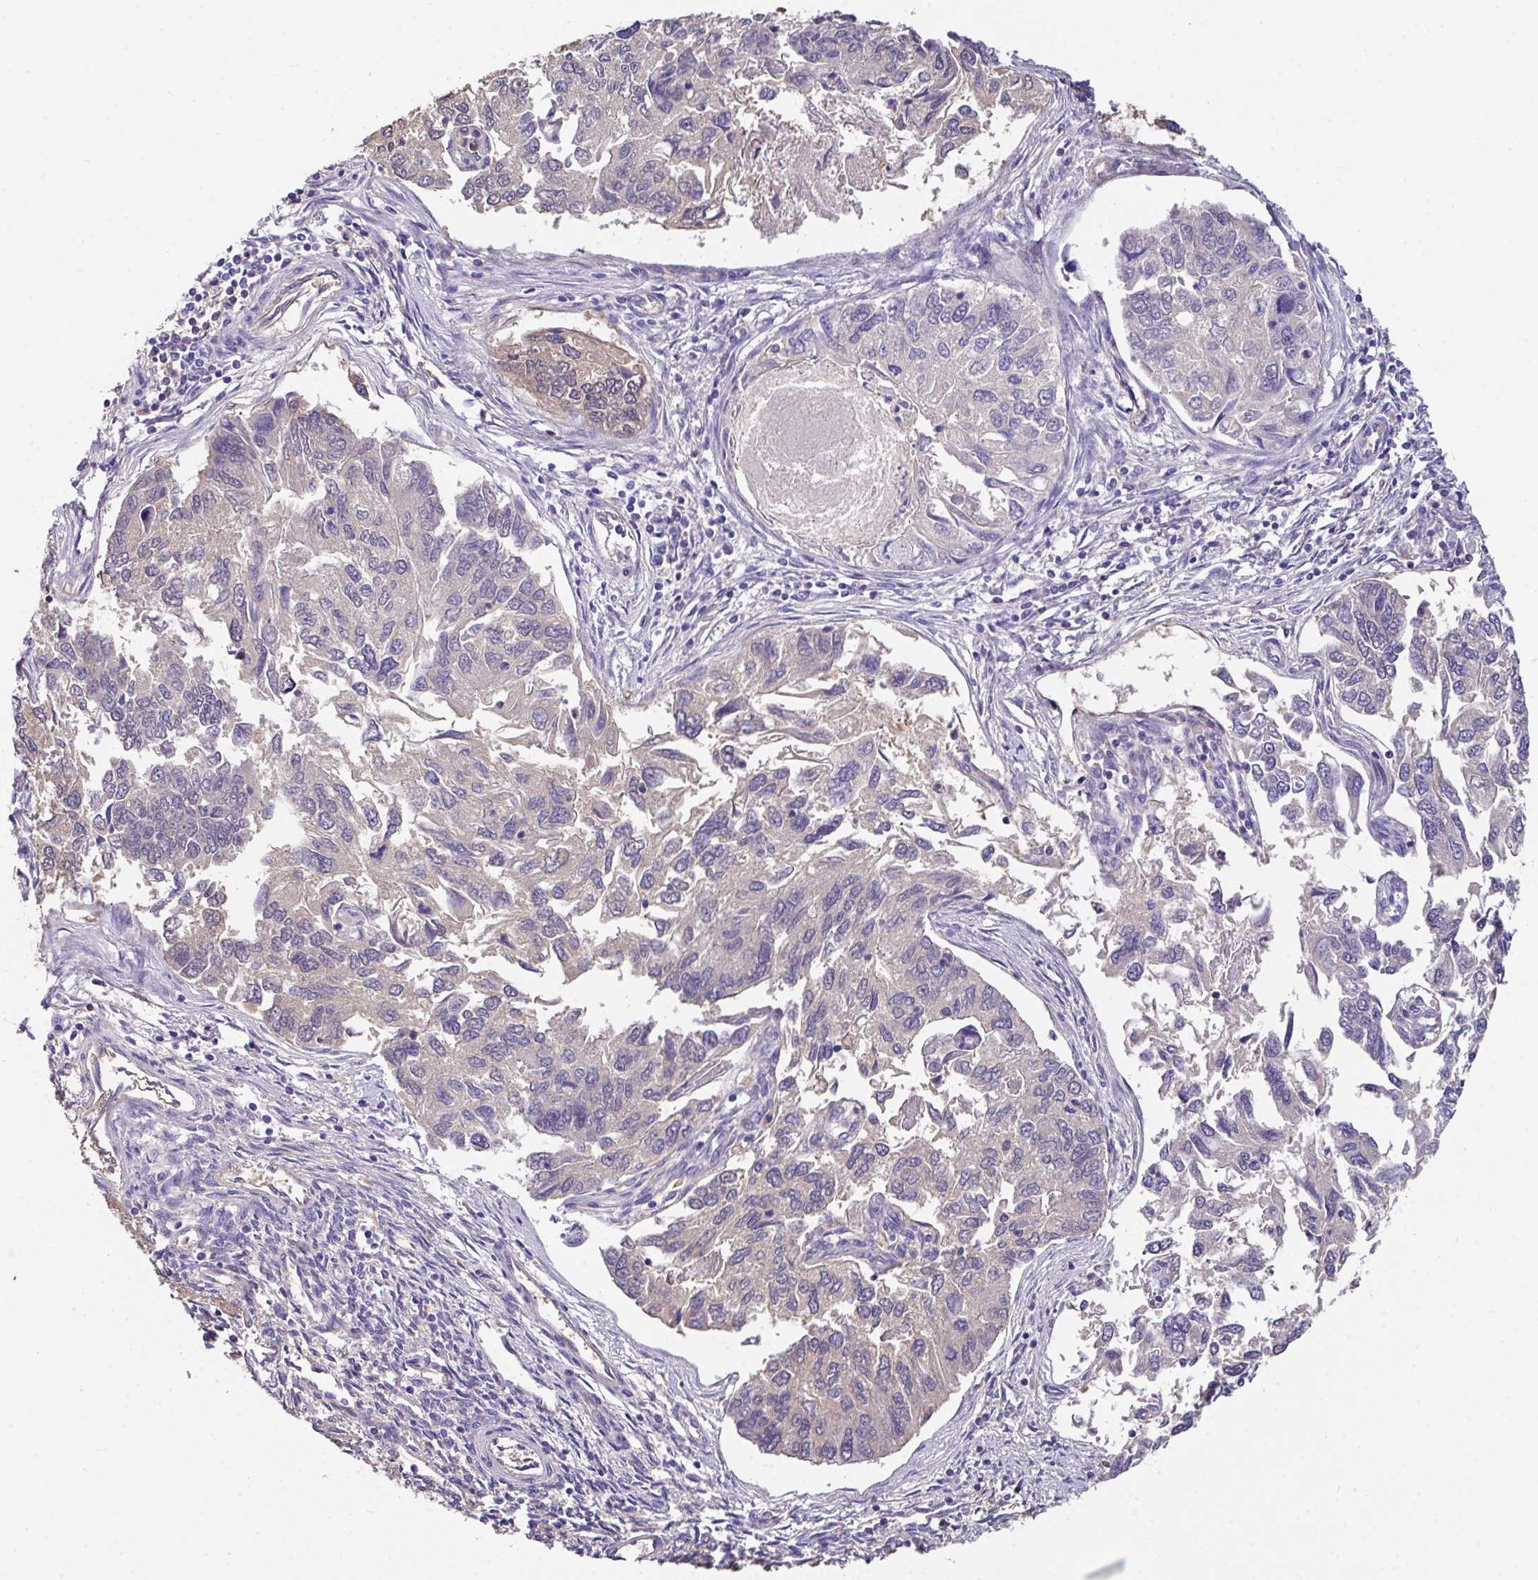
{"staining": {"intensity": "weak", "quantity": "<25%", "location": "cytoplasmic/membranous"}, "tissue": "endometrial cancer", "cell_type": "Tumor cells", "image_type": "cancer", "snomed": [{"axis": "morphology", "description": "Carcinoma, NOS"}, {"axis": "topography", "description": "Uterus"}], "caption": "Carcinoma (endometrial) stained for a protein using immunohistochemistry displays no positivity tumor cells.", "gene": "ZNF813", "patient": {"sex": "female", "age": 76}}